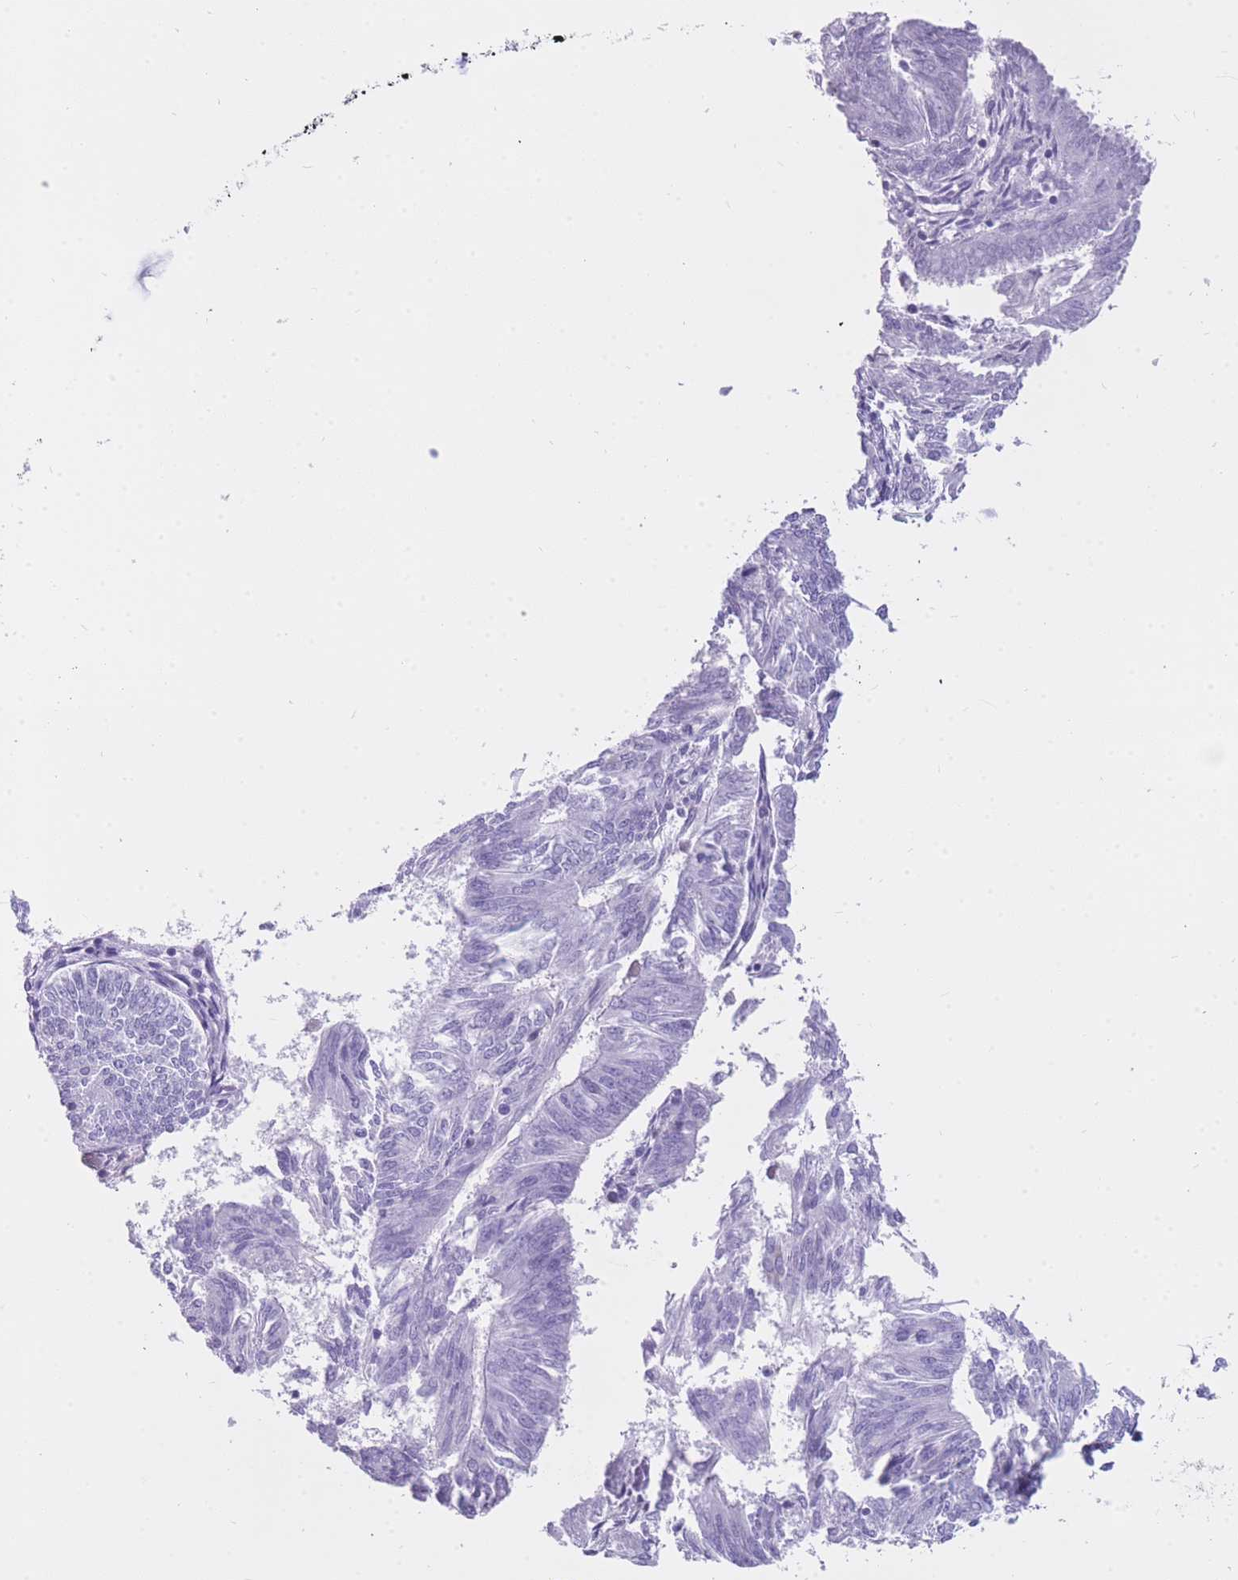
{"staining": {"intensity": "negative", "quantity": "none", "location": "none"}, "tissue": "endometrial cancer", "cell_type": "Tumor cells", "image_type": "cancer", "snomed": [{"axis": "morphology", "description": "Adenocarcinoma, NOS"}, {"axis": "topography", "description": "Endometrium"}], "caption": "High magnification brightfield microscopy of endometrial adenocarcinoma stained with DAB (3,3'-diaminobenzidine) (brown) and counterstained with hematoxylin (blue): tumor cells show no significant positivity.", "gene": "ZNF662", "patient": {"sex": "female", "age": 58}}